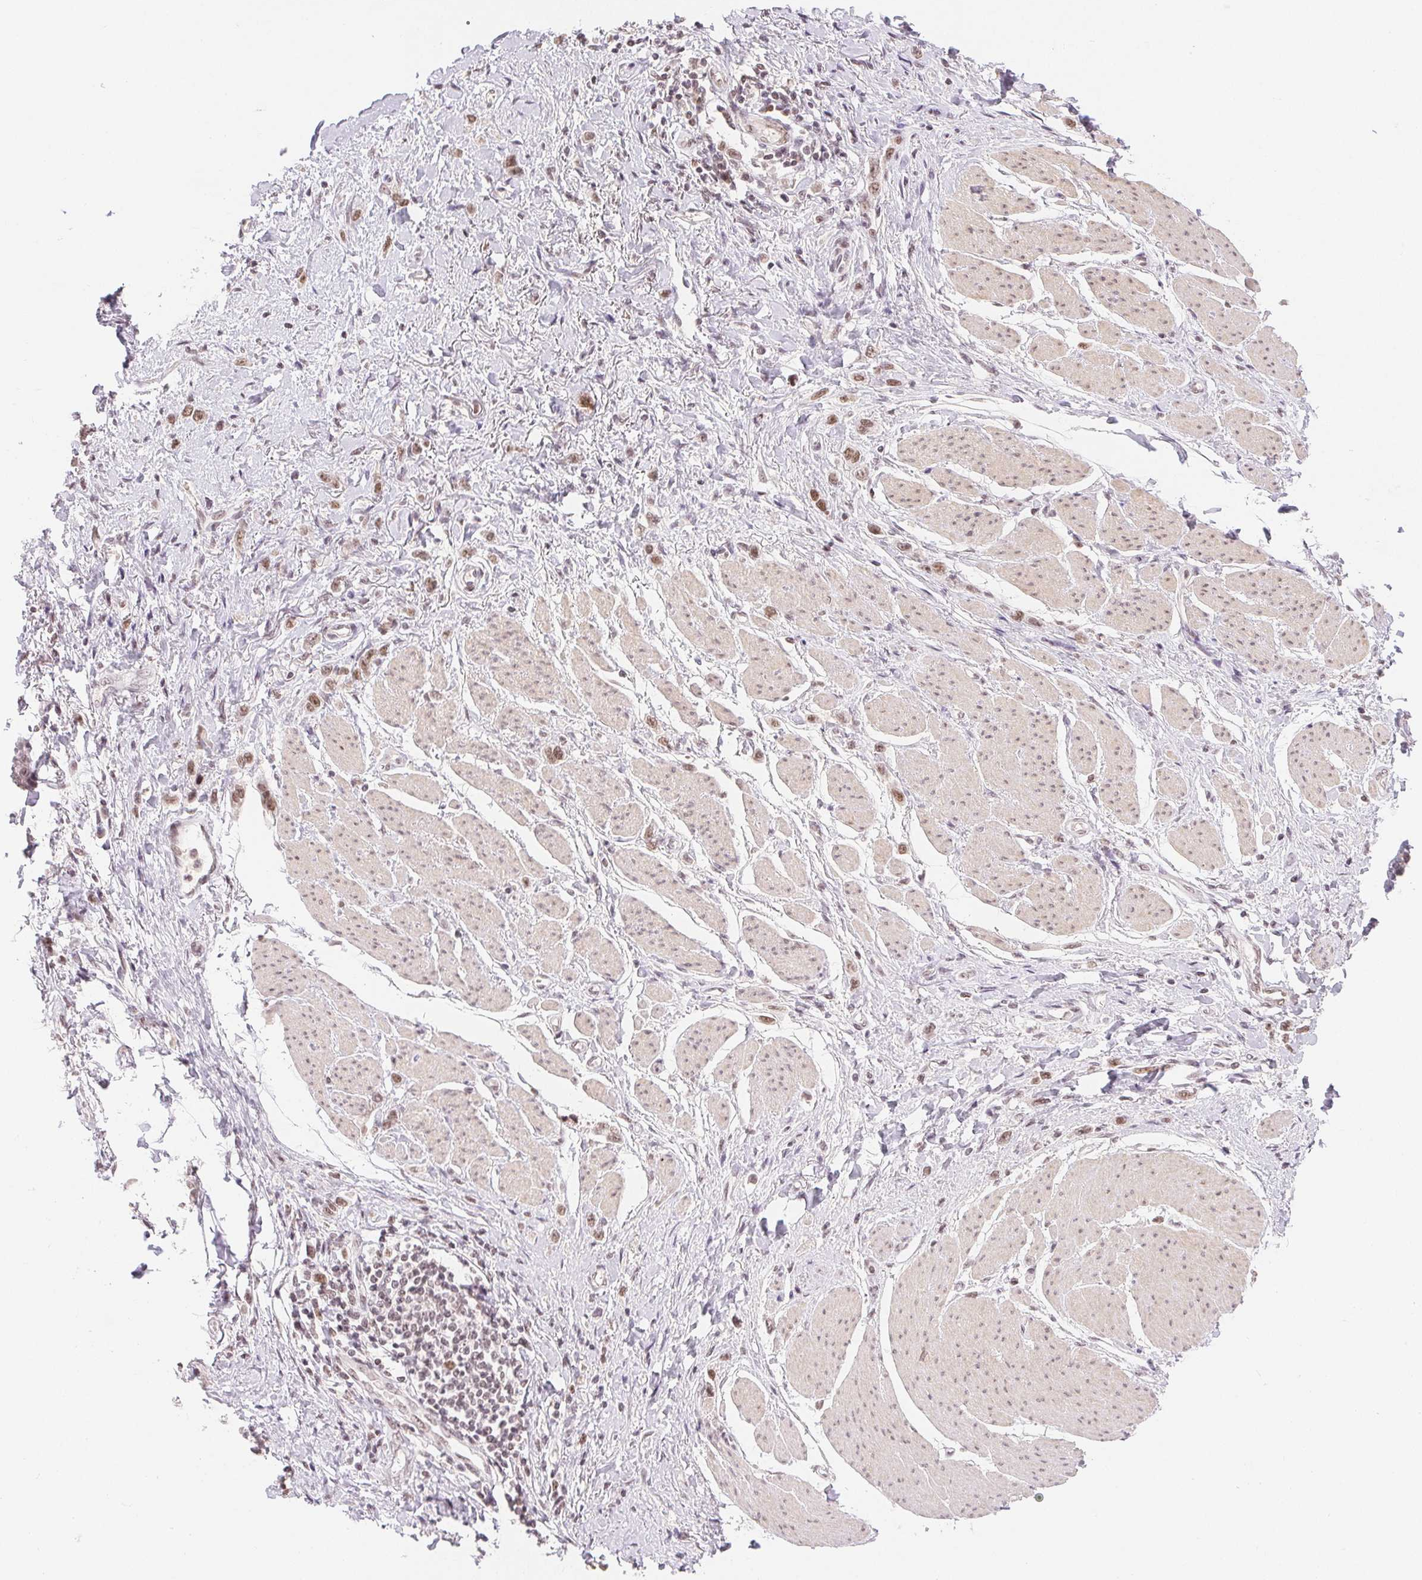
{"staining": {"intensity": "moderate", "quantity": ">75%", "location": "nuclear"}, "tissue": "stomach cancer", "cell_type": "Tumor cells", "image_type": "cancer", "snomed": [{"axis": "morphology", "description": "Adenocarcinoma, NOS"}, {"axis": "topography", "description": "Stomach"}], "caption": "This histopathology image reveals stomach cancer (adenocarcinoma) stained with immunohistochemistry (IHC) to label a protein in brown. The nuclear of tumor cells show moderate positivity for the protein. Nuclei are counter-stained blue.", "gene": "DEK", "patient": {"sex": "female", "age": 65}}